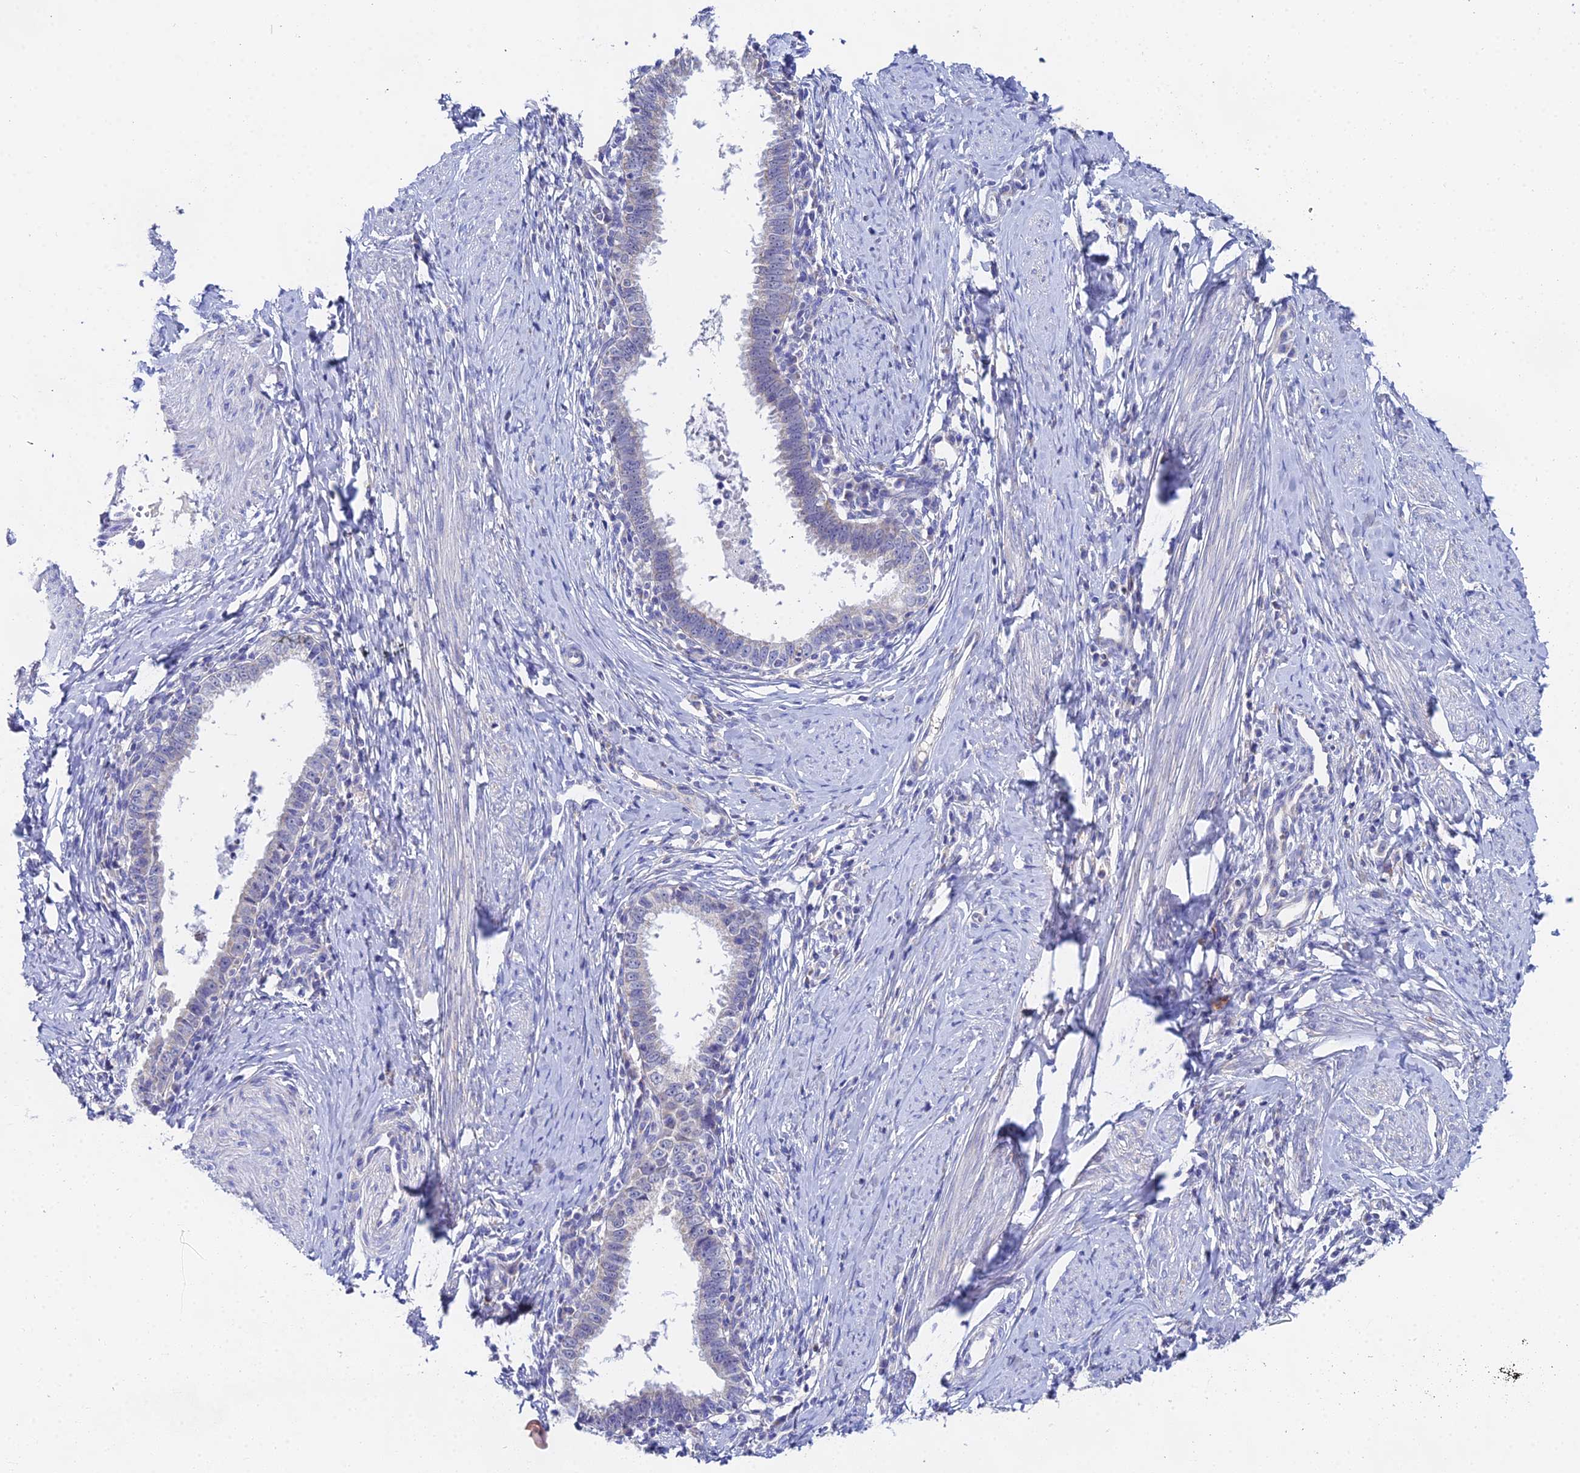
{"staining": {"intensity": "negative", "quantity": "none", "location": "none"}, "tissue": "cervical cancer", "cell_type": "Tumor cells", "image_type": "cancer", "snomed": [{"axis": "morphology", "description": "Adenocarcinoma, NOS"}, {"axis": "topography", "description": "Cervix"}], "caption": "Human cervical adenocarcinoma stained for a protein using immunohistochemistry (IHC) demonstrates no staining in tumor cells.", "gene": "PPP2R2C", "patient": {"sex": "female", "age": 36}}